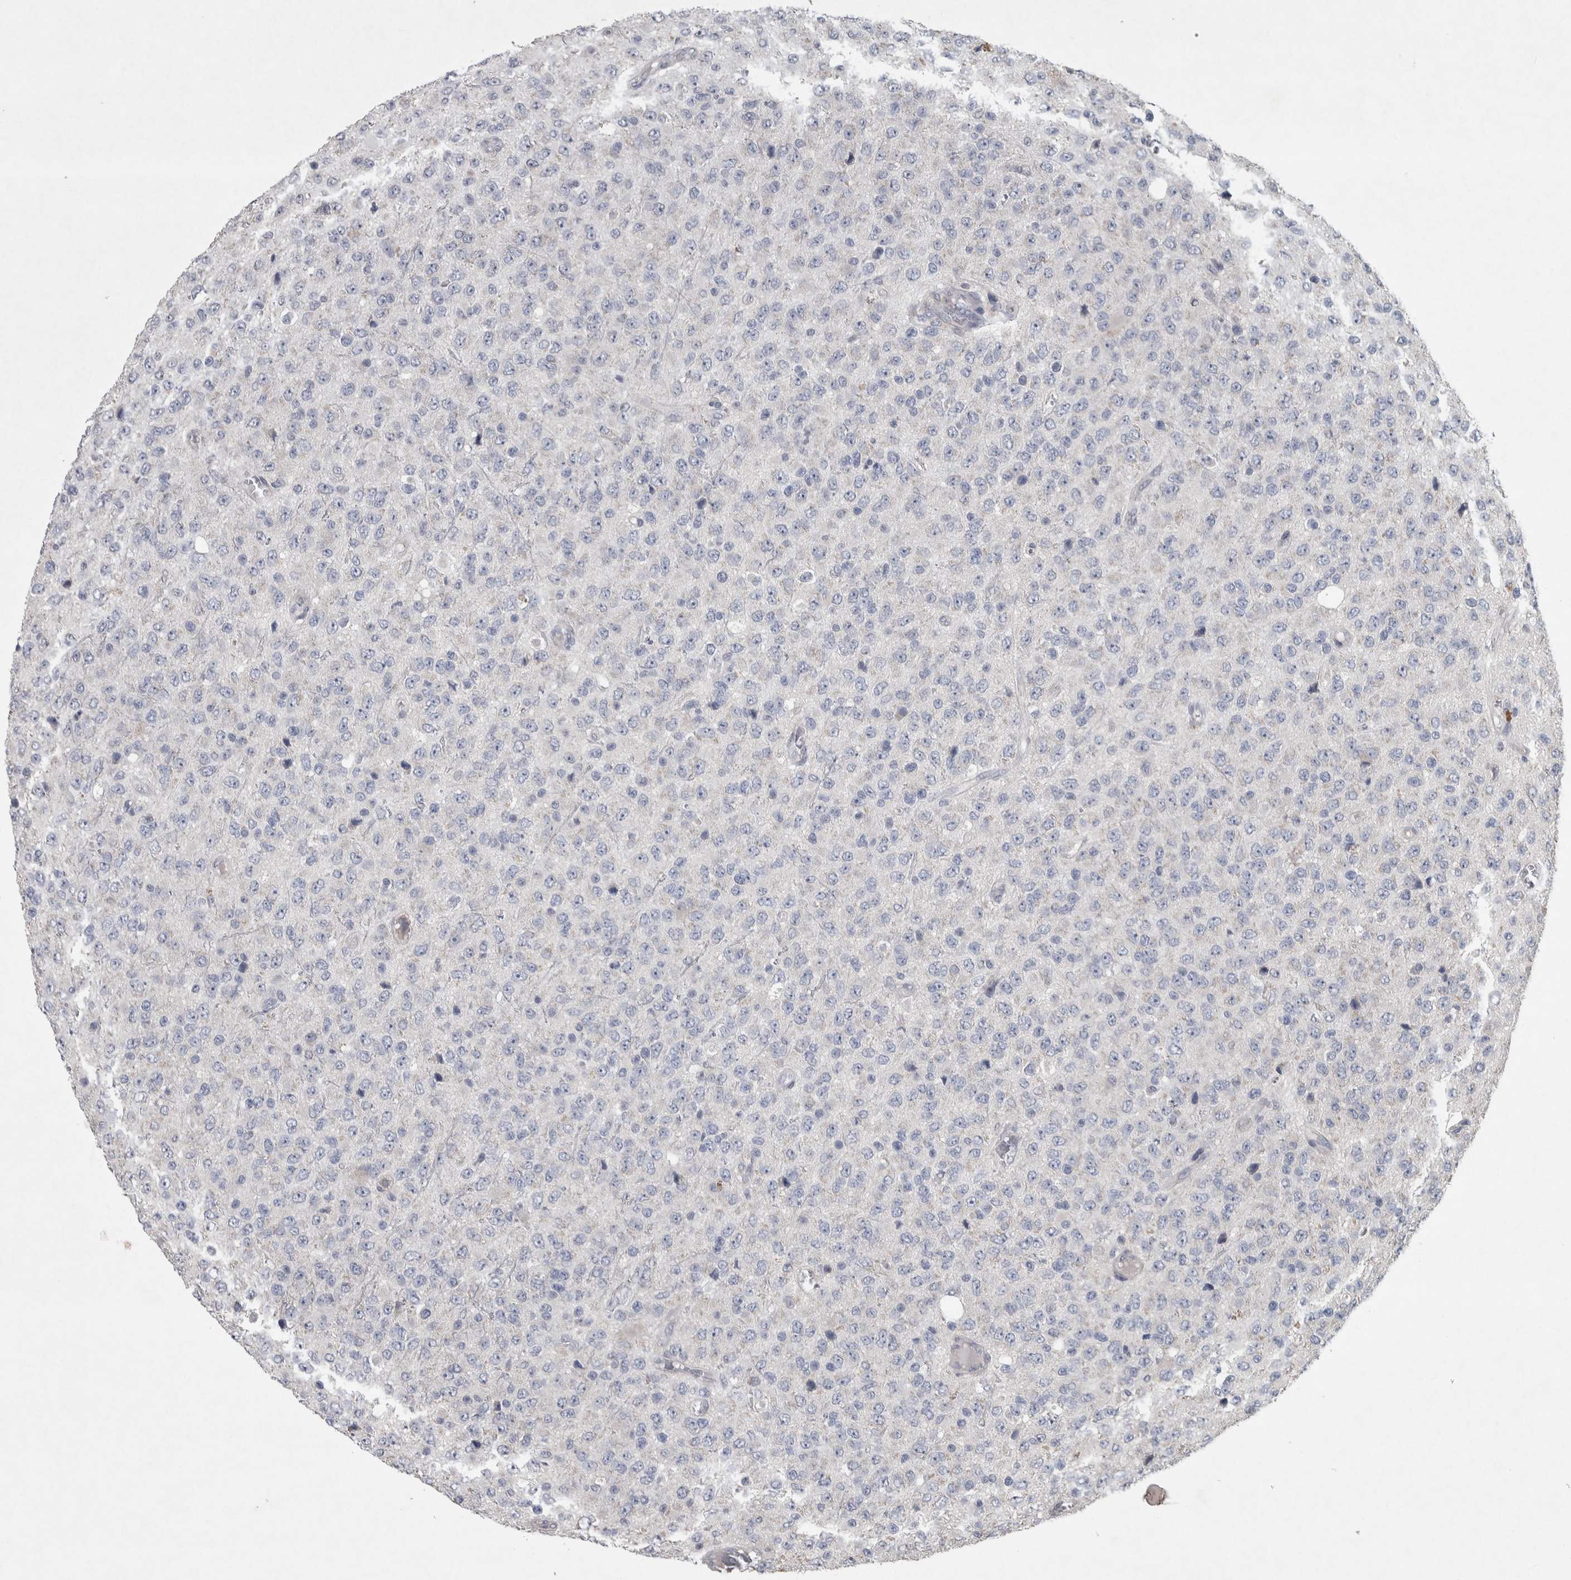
{"staining": {"intensity": "negative", "quantity": "none", "location": "none"}, "tissue": "glioma", "cell_type": "Tumor cells", "image_type": "cancer", "snomed": [{"axis": "morphology", "description": "Glioma, malignant, High grade"}, {"axis": "topography", "description": "pancreas cauda"}], "caption": "There is no significant expression in tumor cells of high-grade glioma (malignant).", "gene": "SRP68", "patient": {"sex": "male", "age": 60}}